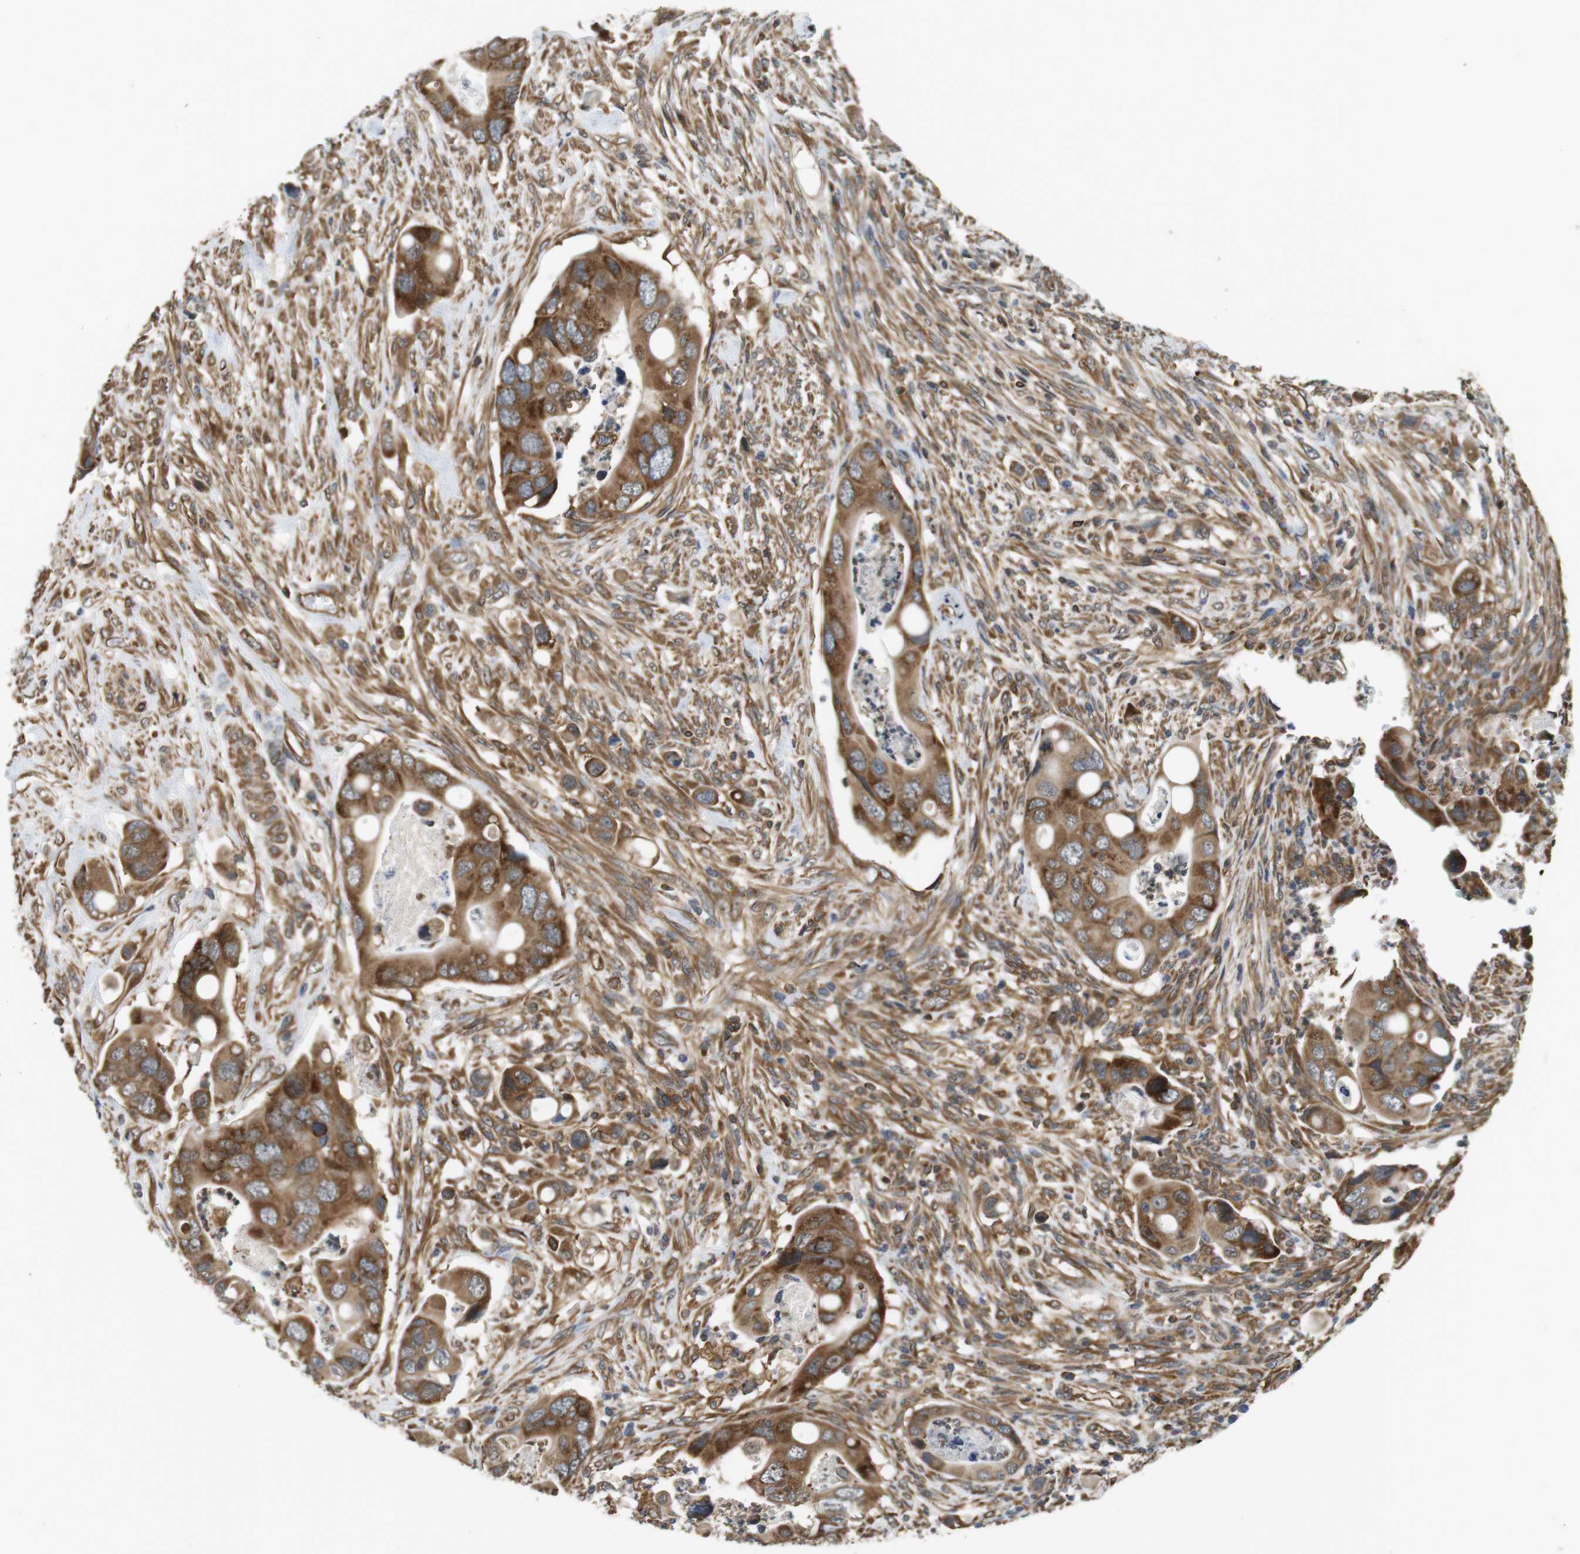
{"staining": {"intensity": "moderate", "quantity": ">75%", "location": "cytoplasmic/membranous"}, "tissue": "colorectal cancer", "cell_type": "Tumor cells", "image_type": "cancer", "snomed": [{"axis": "morphology", "description": "Adenocarcinoma, NOS"}, {"axis": "topography", "description": "Rectum"}], "caption": "Immunohistochemistry (IHC) image of colorectal cancer (adenocarcinoma) stained for a protein (brown), which demonstrates medium levels of moderate cytoplasmic/membranous staining in about >75% of tumor cells.", "gene": "PA2G4", "patient": {"sex": "female", "age": 57}}